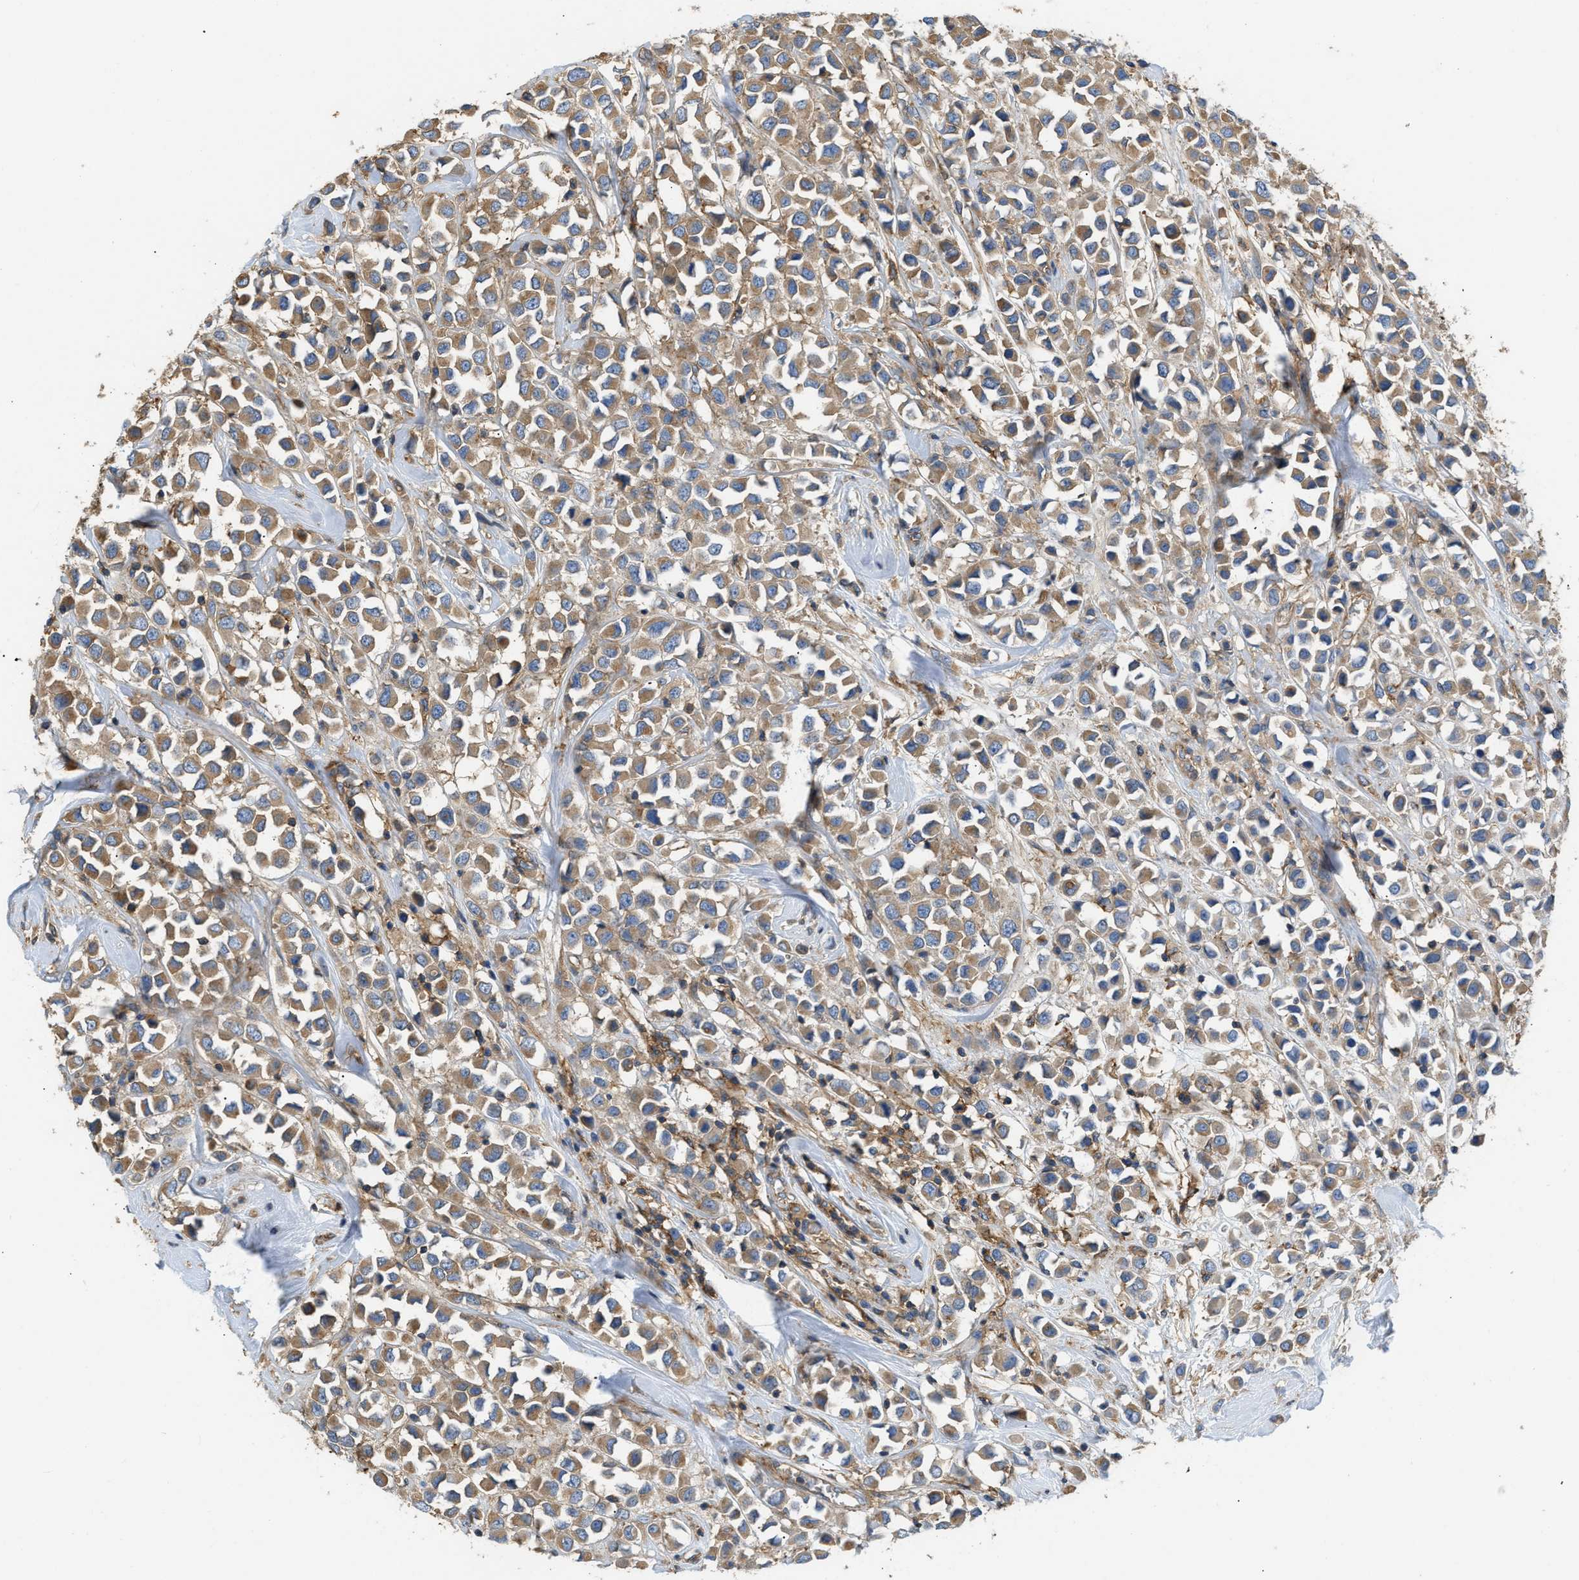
{"staining": {"intensity": "moderate", "quantity": ">75%", "location": "cytoplasmic/membranous"}, "tissue": "breast cancer", "cell_type": "Tumor cells", "image_type": "cancer", "snomed": [{"axis": "morphology", "description": "Duct carcinoma"}, {"axis": "topography", "description": "Breast"}], "caption": "Tumor cells display moderate cytoplasmic/membranous expression in approximately >75% of cells in invasive ductal carcinoma (breast). The staining was performed using DAB to visualize the protein expression in brown, while the nuclei were stained in blue with hematoxylin (Magnification: 20x).", "gene": "GNB4", "patient": {"sex": "female", "age": 61}}